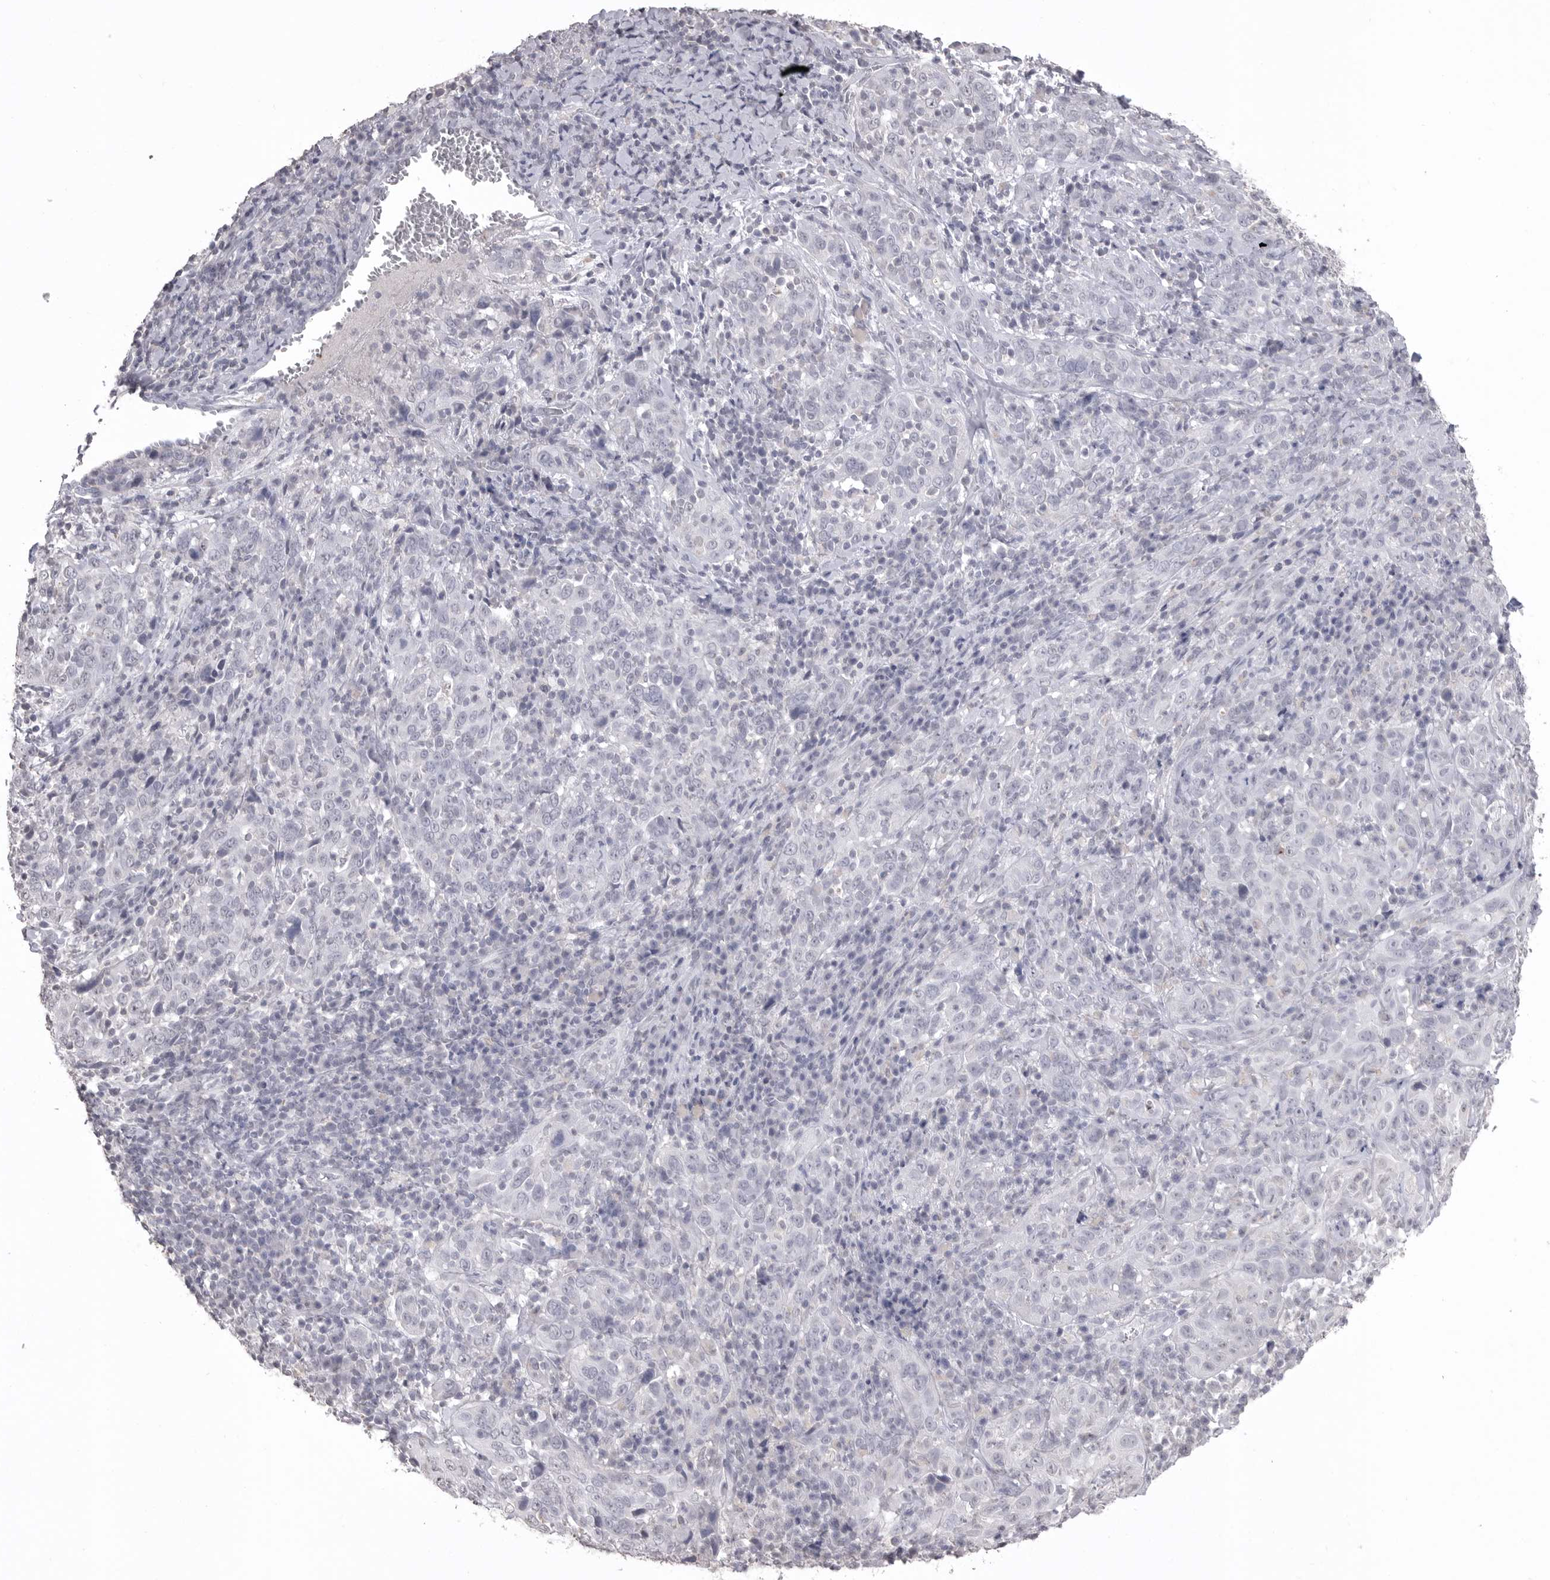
{"staining": {"intensity": "negative", "quantity": "none", "location": "none"}, "tissue": "cervical cancer", "cell_type": "Tumor cells", "image_type": "cancer", "snomed": [{"axis": "morphology", "description": "Squamous cell carcinoma, NOS"}, {"axis": "topography", "description": "Cervix"}], "caption": "Photomicrograph shows no significant protein expression in tumor cells of cervical squamous cell carcinoma.", "gene": "ICAM5", "patient": {"sex": "female", "age": 46}}